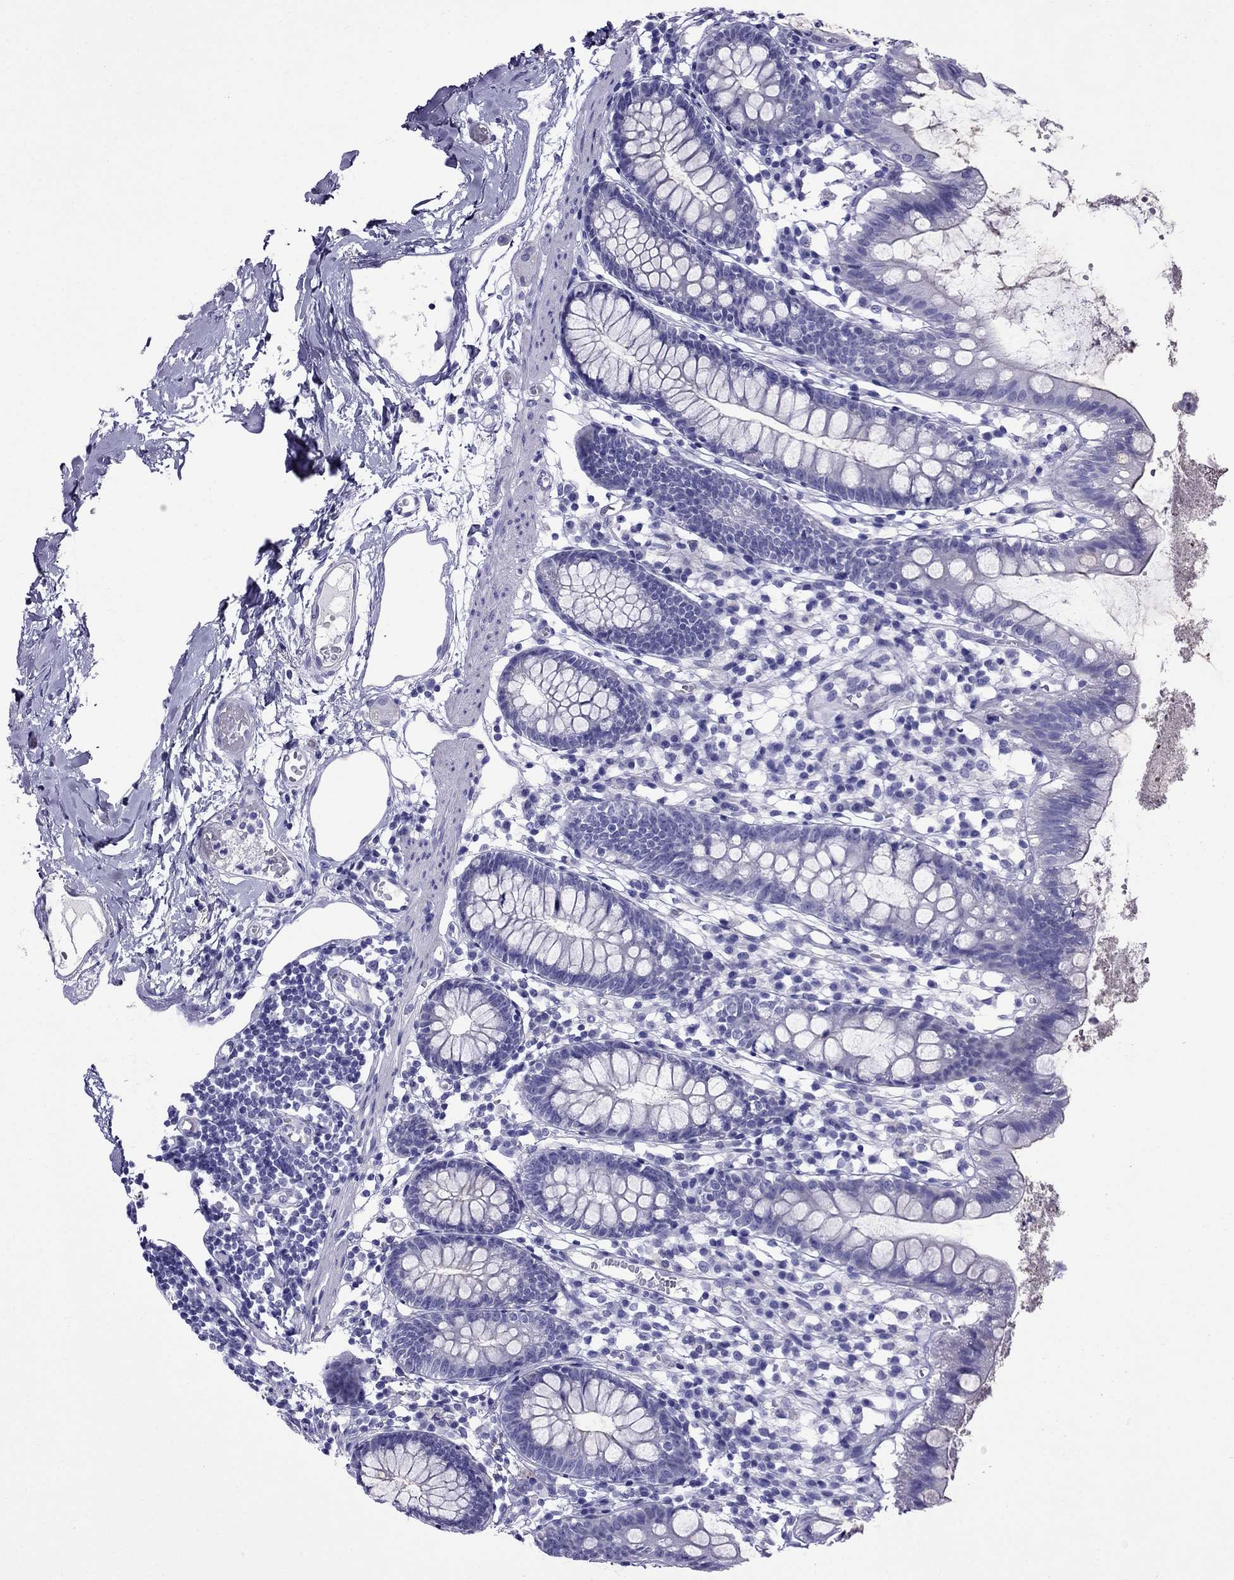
{"staining": {"intensity": "negative", "quantity": "none", "location": "none"}, "tissue": "small intestine", "cell_type": "Glandular cells", "image_type": "normal", "snomed": [{"axis": "morphology", "description": "Normal tissue, NOS"}, {"axis": "topography", "description": "Small intestine"}], "caption": "The image shows no staining of glandular cells in unremarkable small intestine.", "gene": "CRYBA1", "patient": {"sex": "female", "age": 90}}